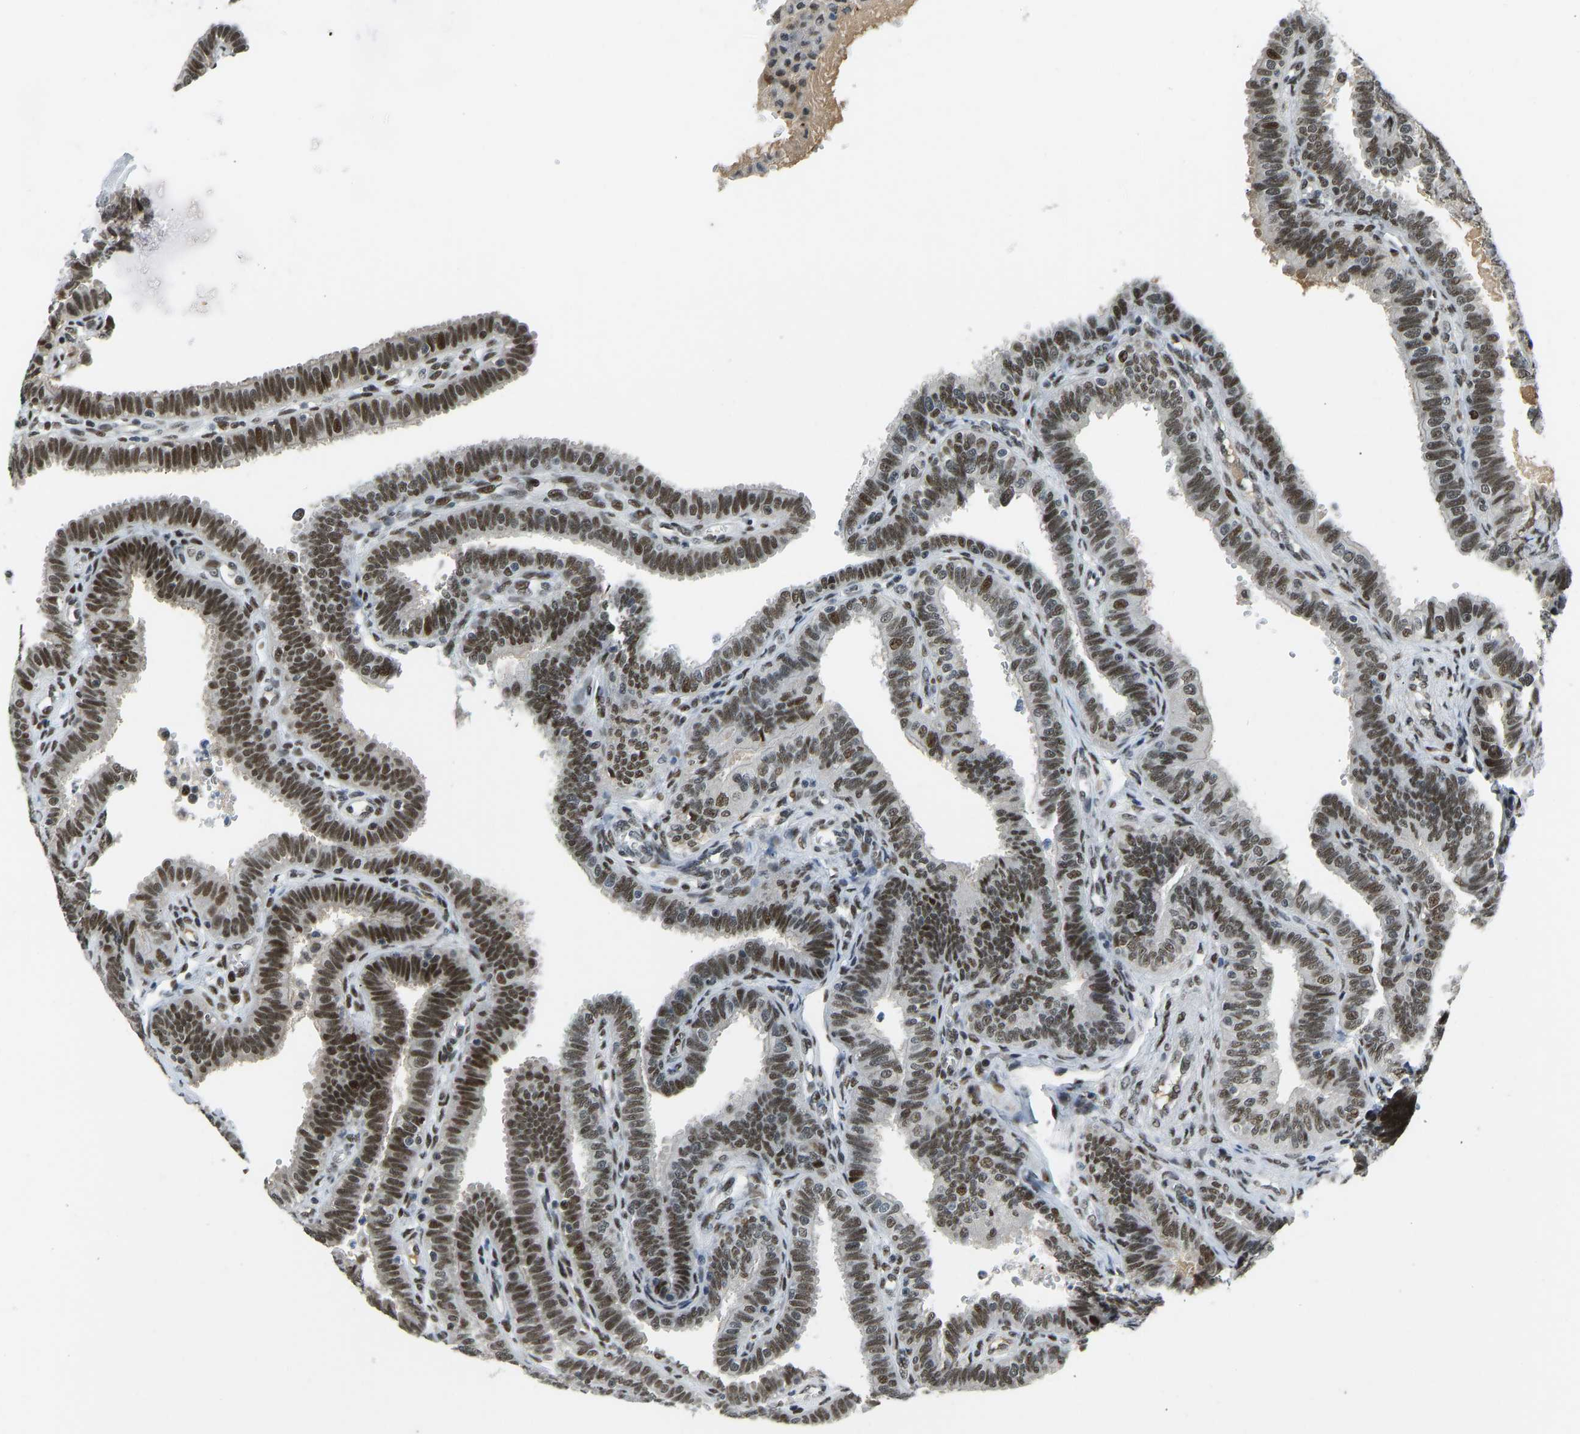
{"staining": {"intensity": "strong", "quantity": ">75%", "location": "nuclear"}, "tissue": "fallopian tube", "cell_type": "Glandular cells", "image_type": "normal", "snomed": [{"axis": "morphology", "description": "Normal tissue, NOS"}, {"axis": "topography", "description": "Fallopian tube"}, {"axis": "topography", "description": "Placenta"}], "caption": "Immunohistochemistry (IHC) histopathology image of benign fallopian tube: human fallopian tube stained using IHC displays high levels of strong protein expression localized specifically in the nuclear of glandular cells, appearing as a nuclear brown color.", "gene": "FOXK1", "patient": {"sex": "female", "age": 34}}